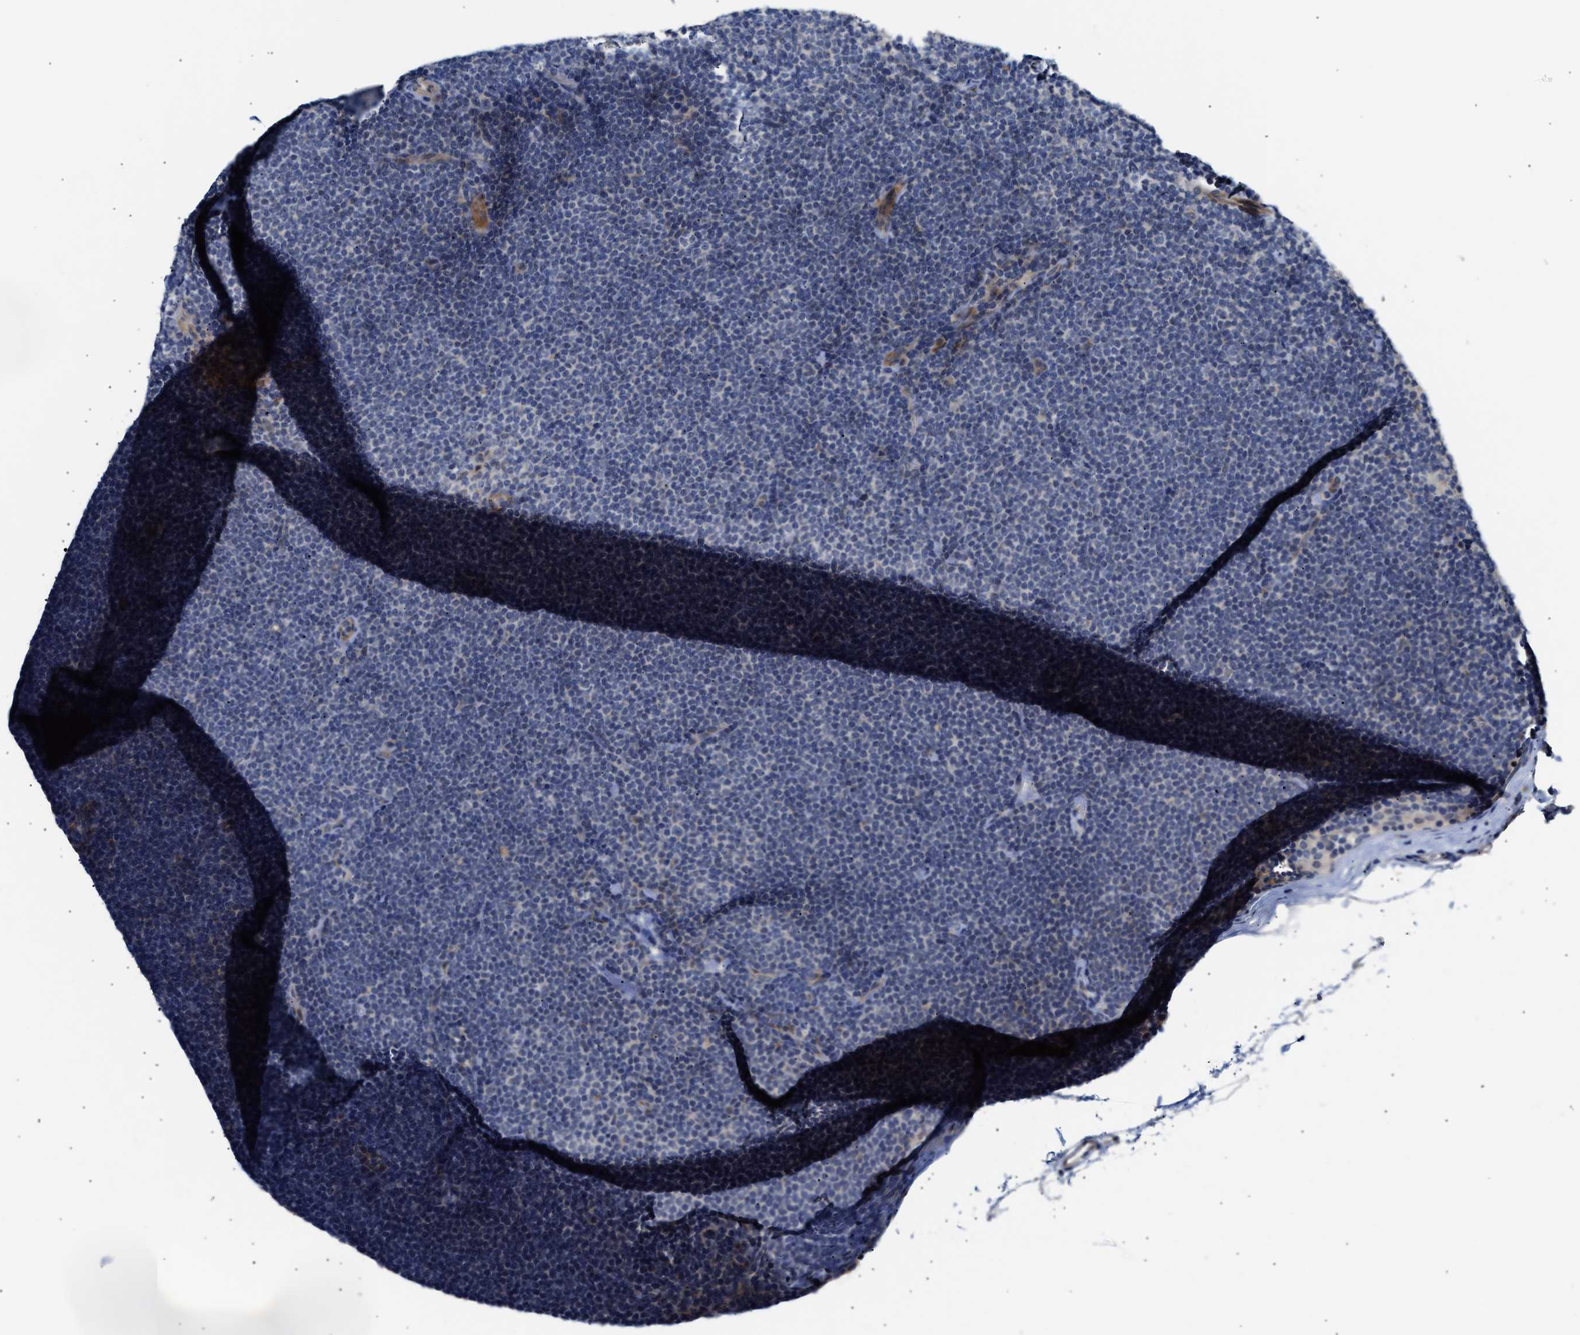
{"staining": {"intensity": "negative", "quantity": "none", "location": "none"}, "tissue": "lymphoma", "cell_type": "Tumor cells", "image_type": "cancer", "snomed": [{"axis": "morphology", "description": "Malignant lymphoma, non-Hodgkin's type, Low grade"}, {"axis": "topography", "description": "Lymph node"}], "caption": "This is a photomicrograph of immunohistochemistry staining of lymphoma, which shows no positivity in tumor cells.", "gene": "CCDC146", "patient": {"sex": "female", "age": 53}}